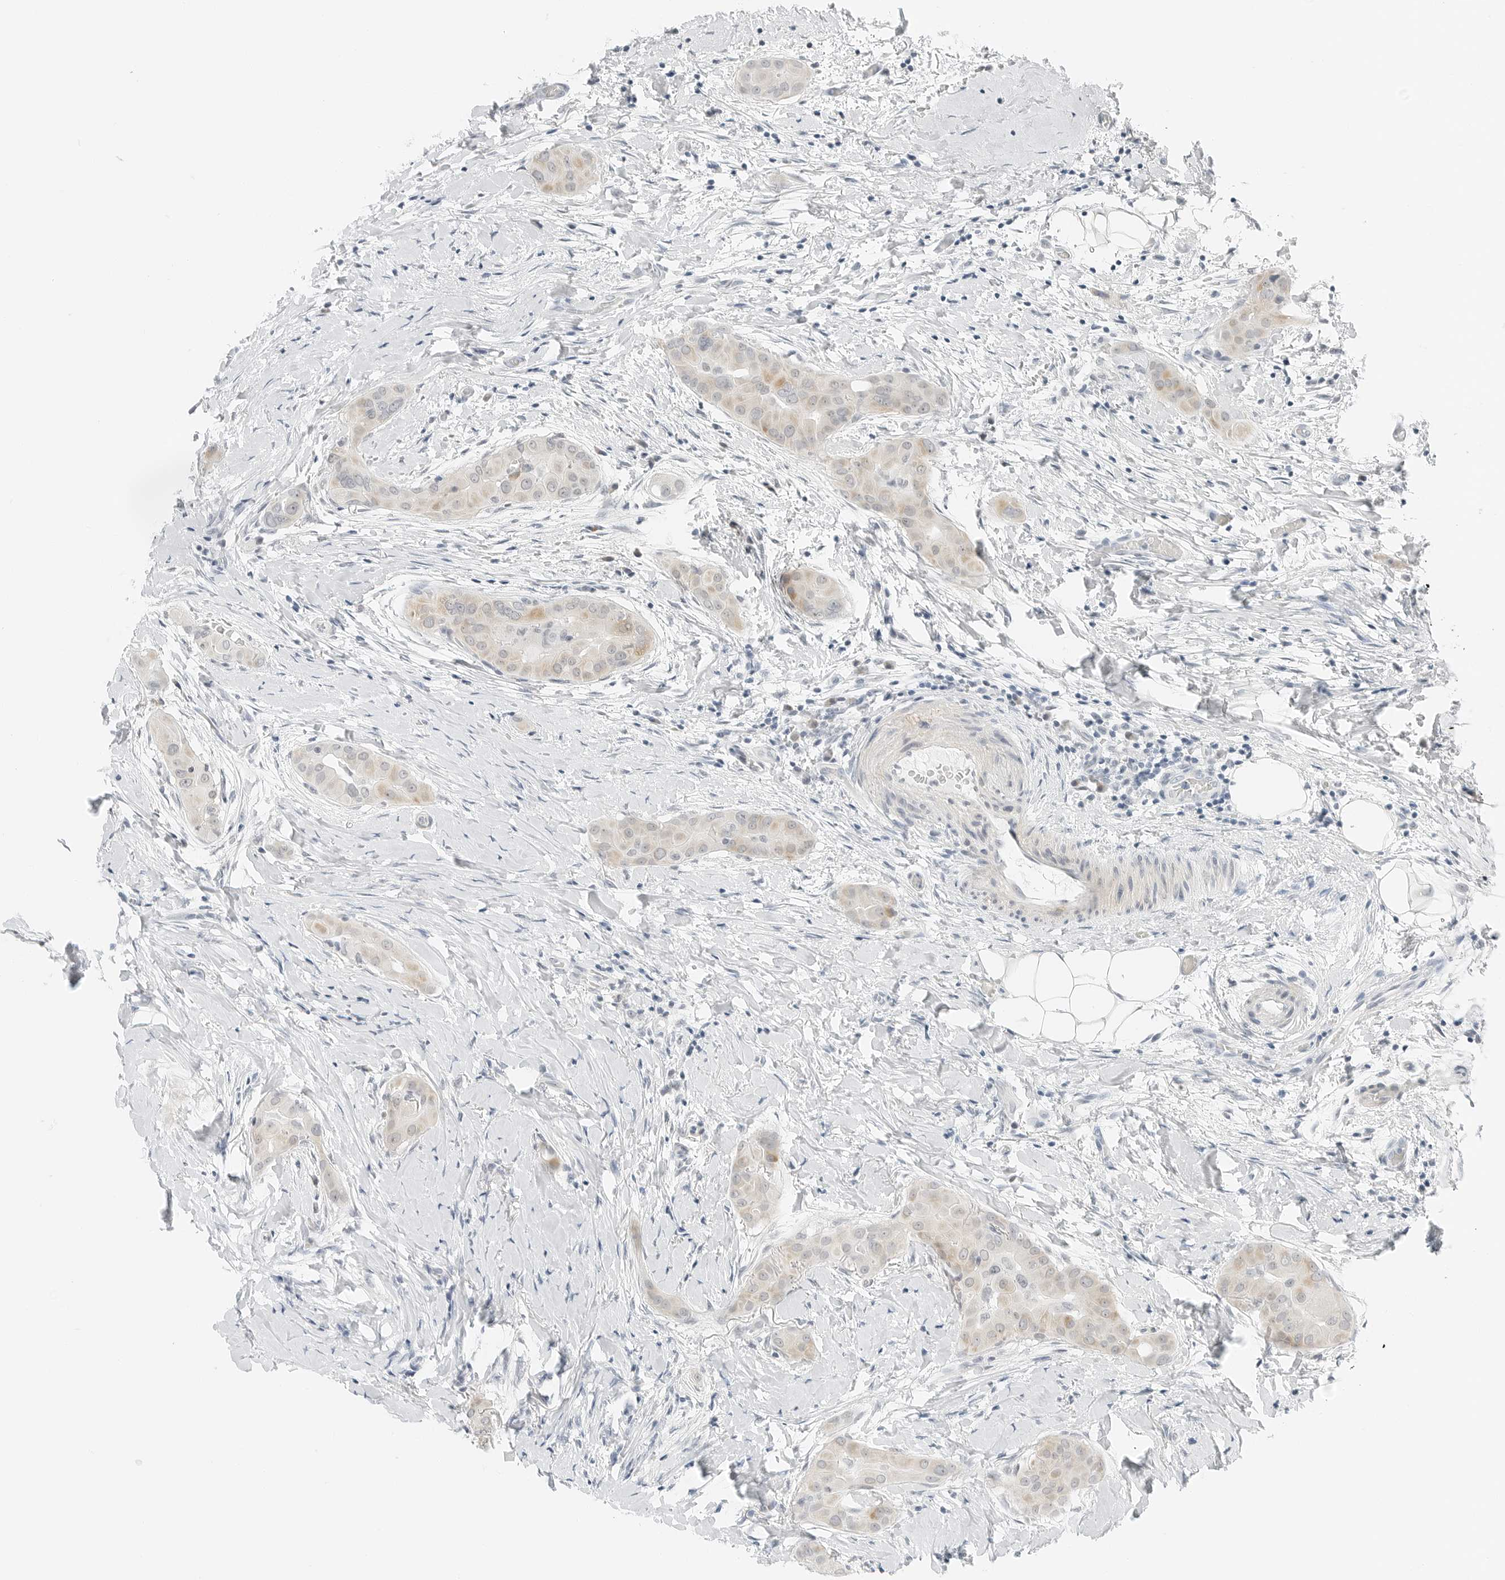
{"staining": {"intensity": "weak", "quantity": "<25%", "location": "cytoplasmic/membranous"}, "tissue": "thyroid cancer", "cell_type": "Tumor cells", "image_type": "cancer", "snomed": [{"axis": "morphology", "description": "Papillary adenocarcinoma, NOS"}, {"axis": "topography", "description": "Thyroid gland"}], "caption": "An image of human thyroid cancer (papillary adenocarcinoma) is negative for staining in tumor cells. The staining was performed using DAB to visualize the protein expression in brown, while the nuclei were stained in blue with hematoxylin (Magnification: 20x).", "gene": "CCSAP", "patient": {"sex": "male", "age": 33}}